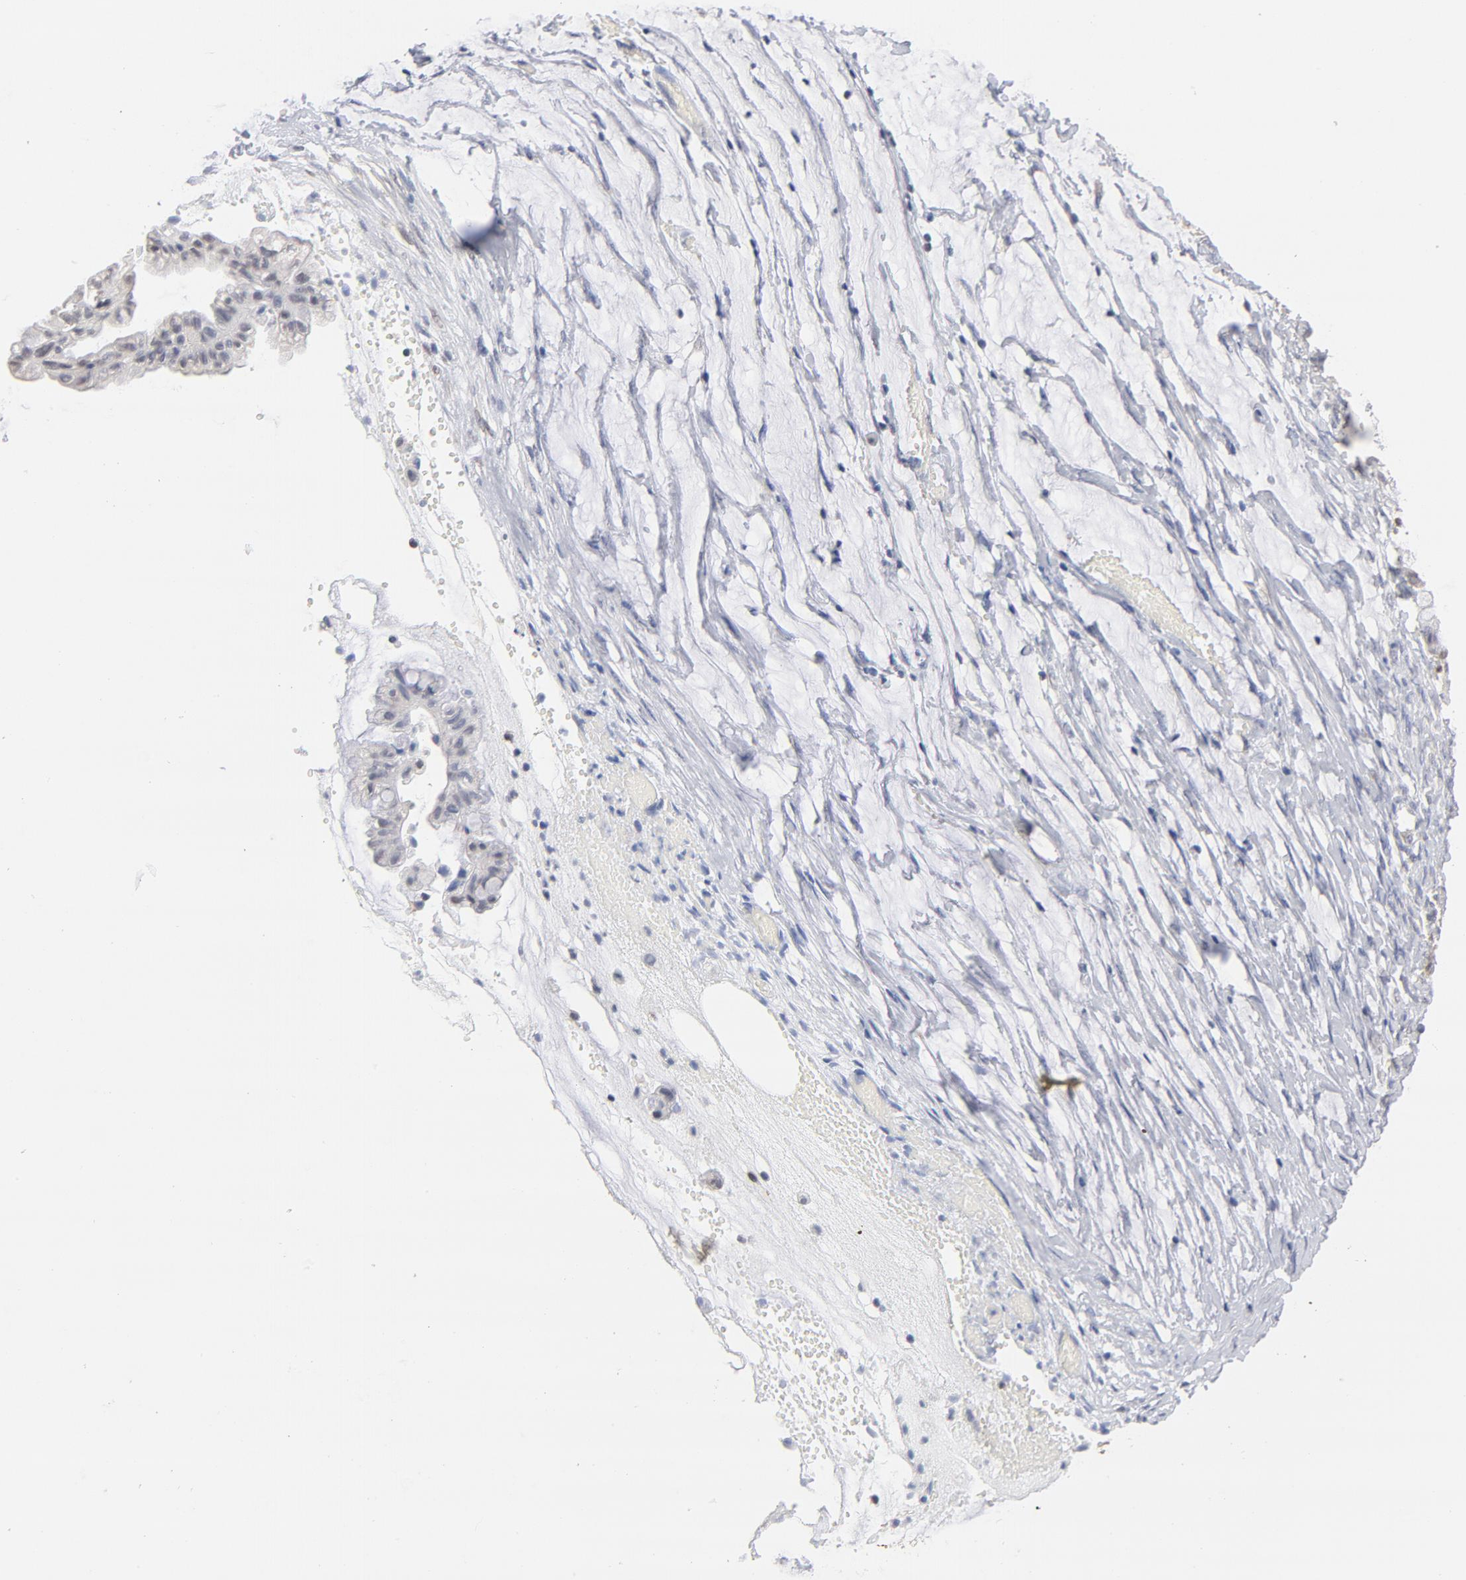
{"staining": {"intensity": "negative", "quantity": "none", "location": "none"}, "tissue": "ovarian cancer", "cell_type": "Tumor cells", "image_type": "cancer", "snomed": [{"axis": "morphology", "description": "Cystadenocarcinoma, mucinous, NOS"}, {"axis": "topography", "description": "Ovary"}], "caption": "This is a micrograph of immunohistochemistry (IHC) staining of ovarian mucinous cystadenocarcinoma, which shows no expression in tumor cells.", "gene": "MIF", "patient": {"sex": "female", "age": 57}}